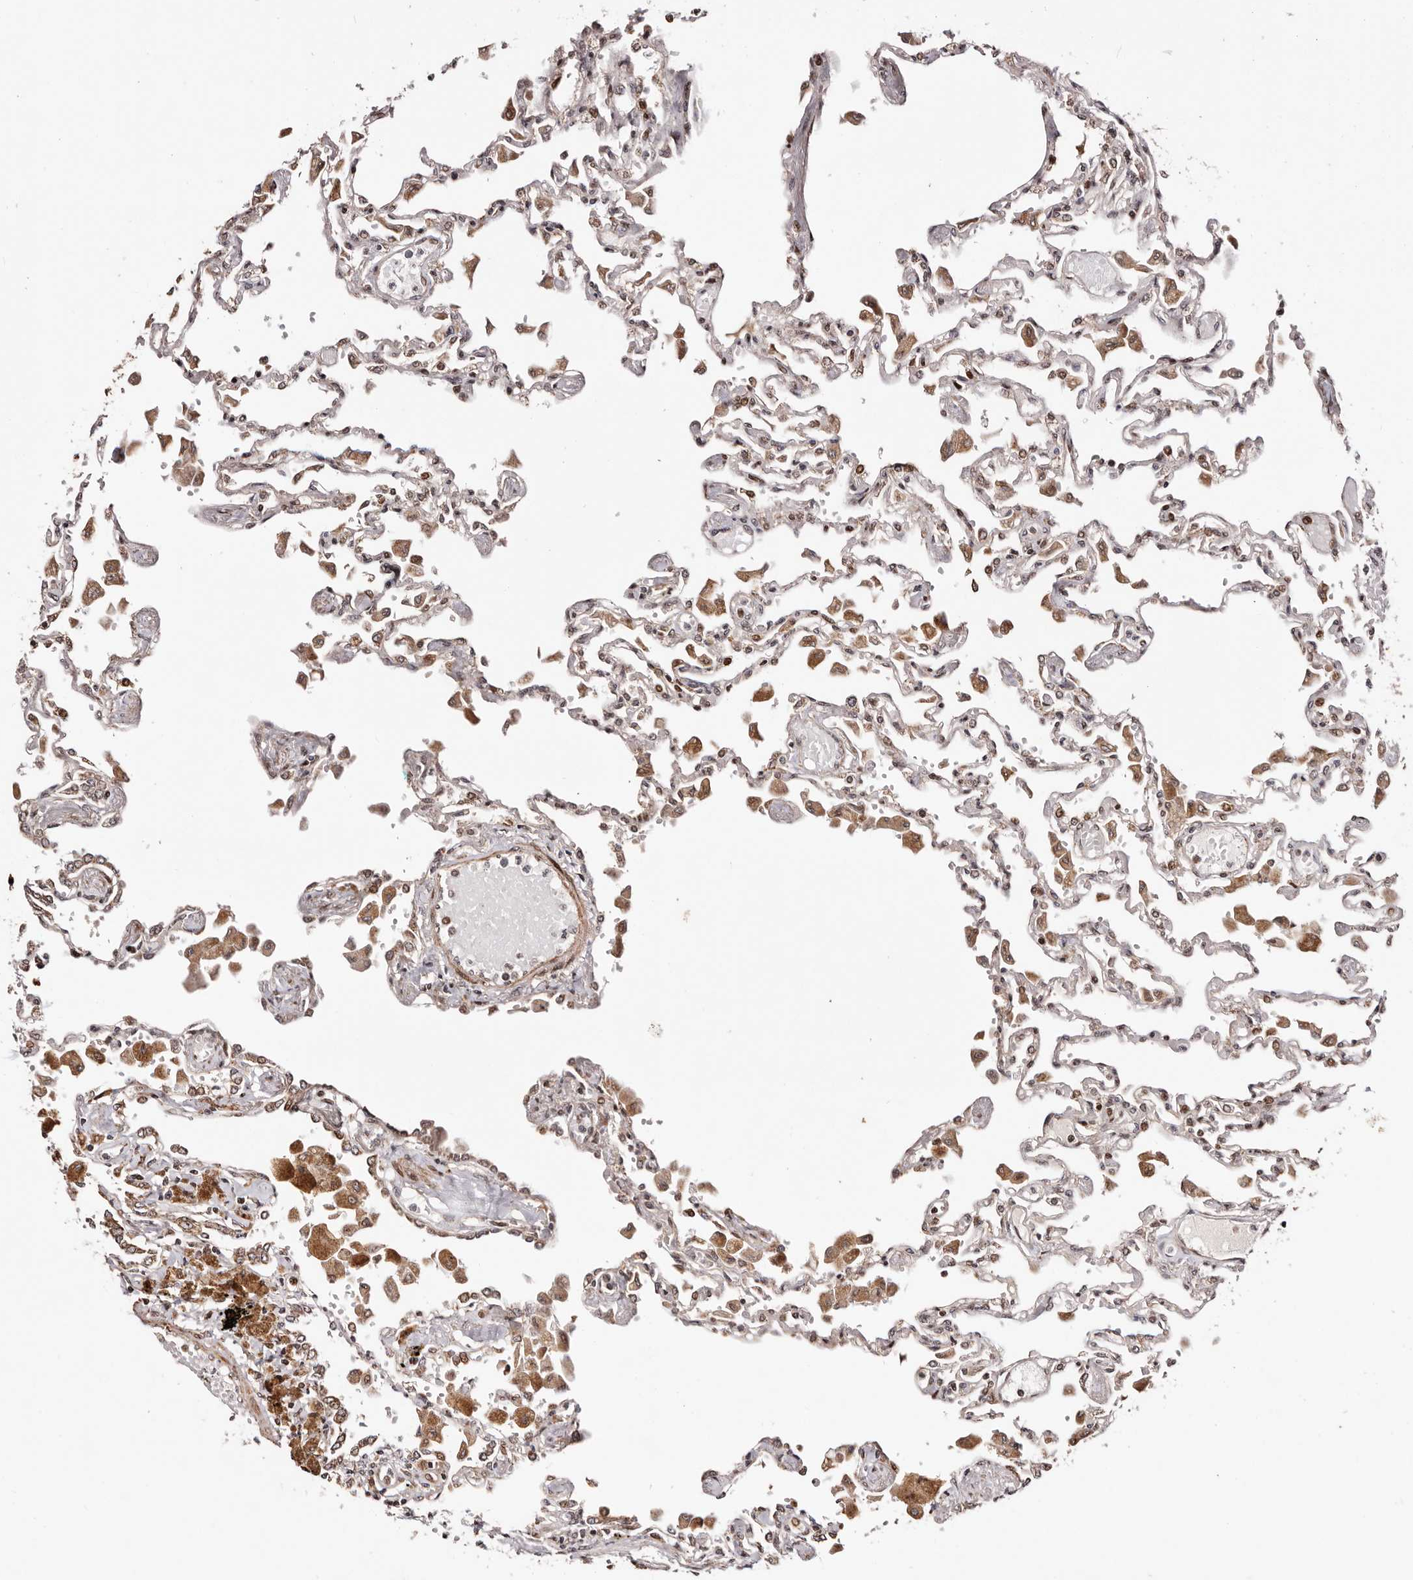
{"staining": {"intensity": "moderate", "quantity": "<25%", "location": "cytoplasmic/membranous,nuclear"}, "tissue": "lung", "cell_type": "Alveolar cells", "image_type": "normal", "snomed": [{"axis": "morphology", "description": "Normal tissue, NOS"}, {"axis": "topography", "description": "Bronchus"}, {"axis": "topography", "description": "Lung"}], "caption": "Alveolar cells exhibit moderate cytoplasmic/membranous,nuclear expression in about <25% of cells in unremarkable lung. Immunohistochemistry stains the protein of interest in brown and the nuclei are stained blue.", "gene": "HIVEP3", "patient": {"sex": "female", "age": 49}}